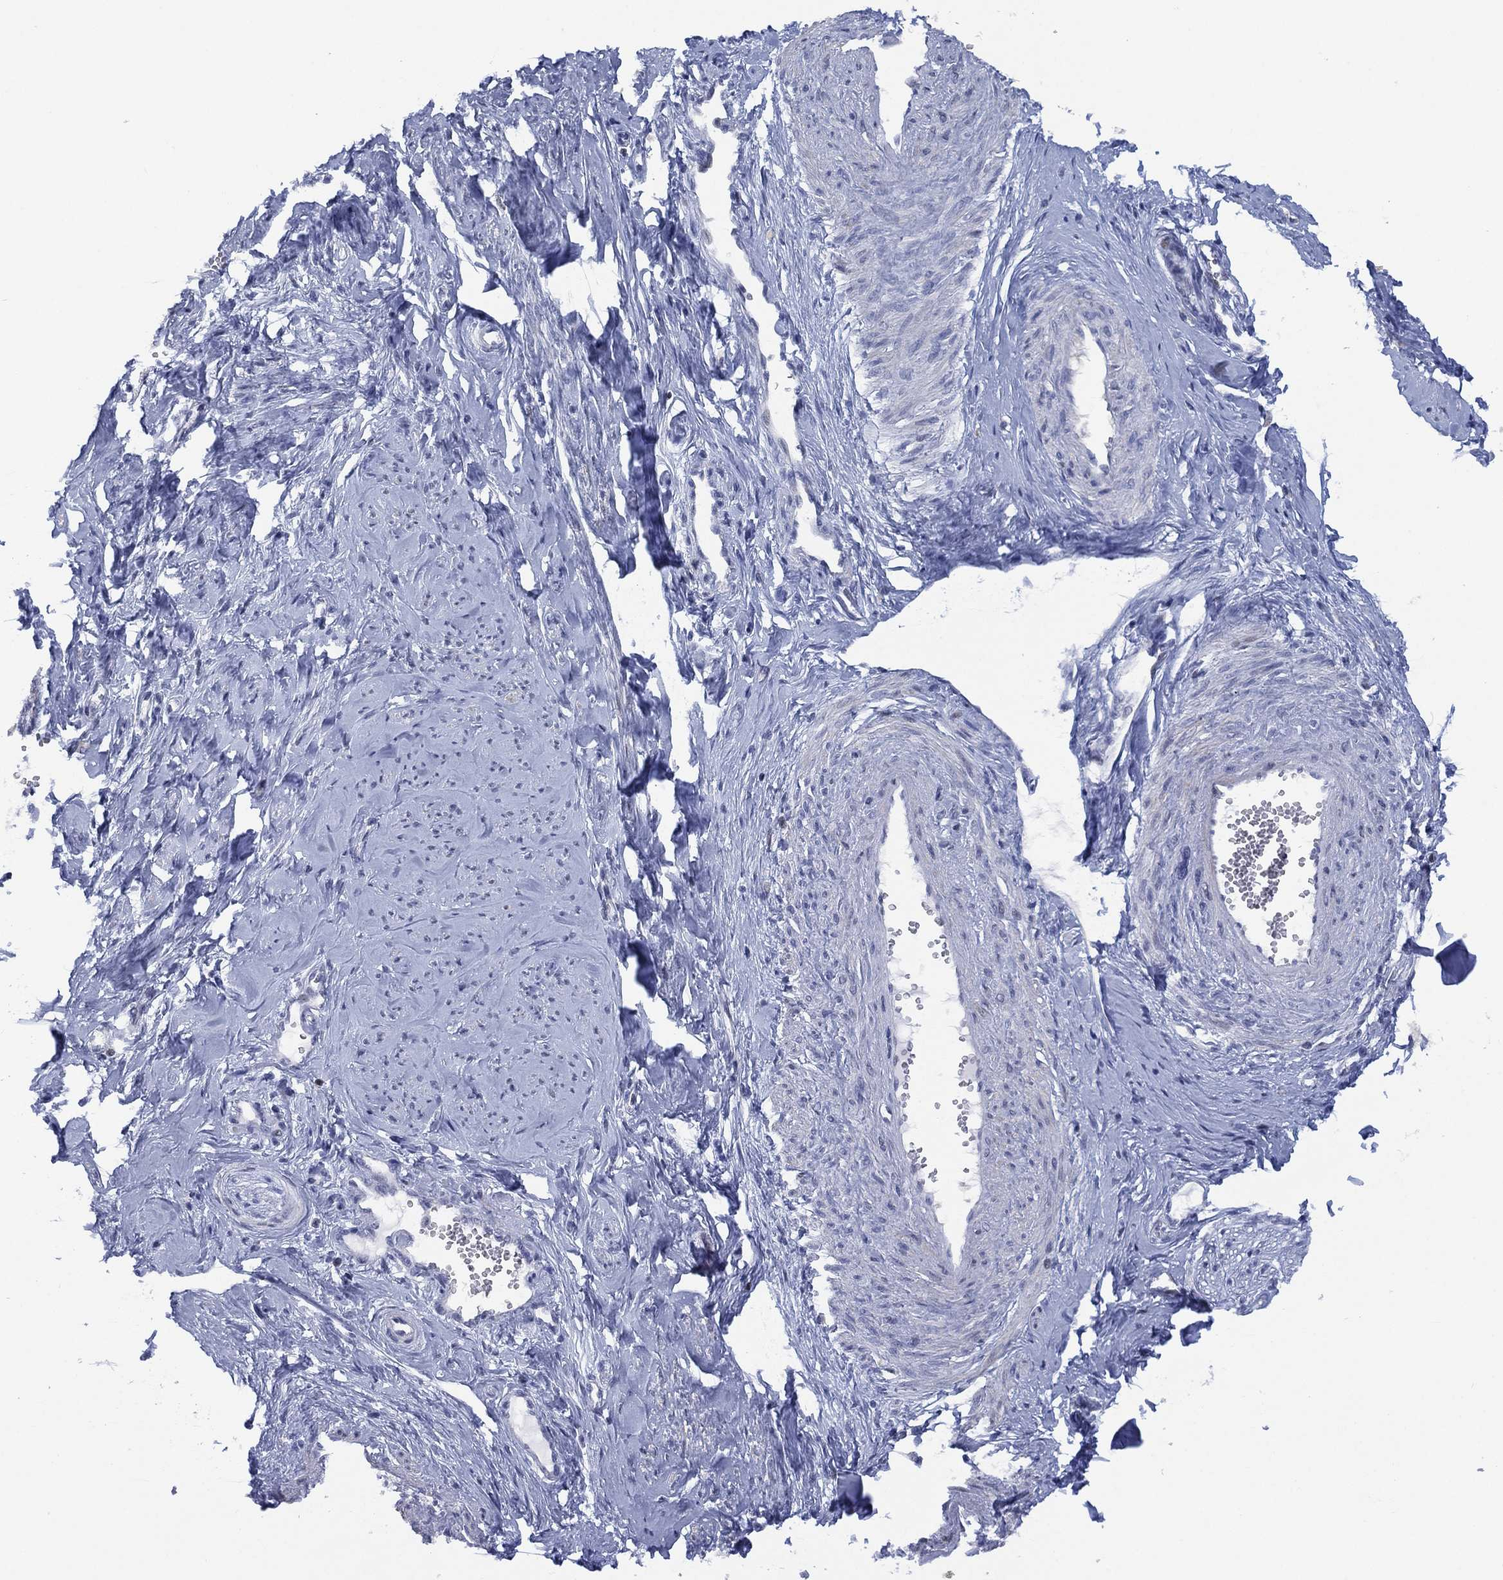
{"staining": {"intensity": "negative", "quantity": "none", "location": "none"}, "tissue": "smooth muscle", "cell_type": "Smooth muscle cells", "image_type": "normal", "snomed": [{"axis": "morphology", "description": "Normal tissue, NOS"}, {"axis": "topography", "description": "Smooth muscle"}], "caption": "There is no significant positivity in smooth muscle cells of smooth muscle.", "gene": "SLC4A4", "patient": {"sex": "female", "age": 48}}